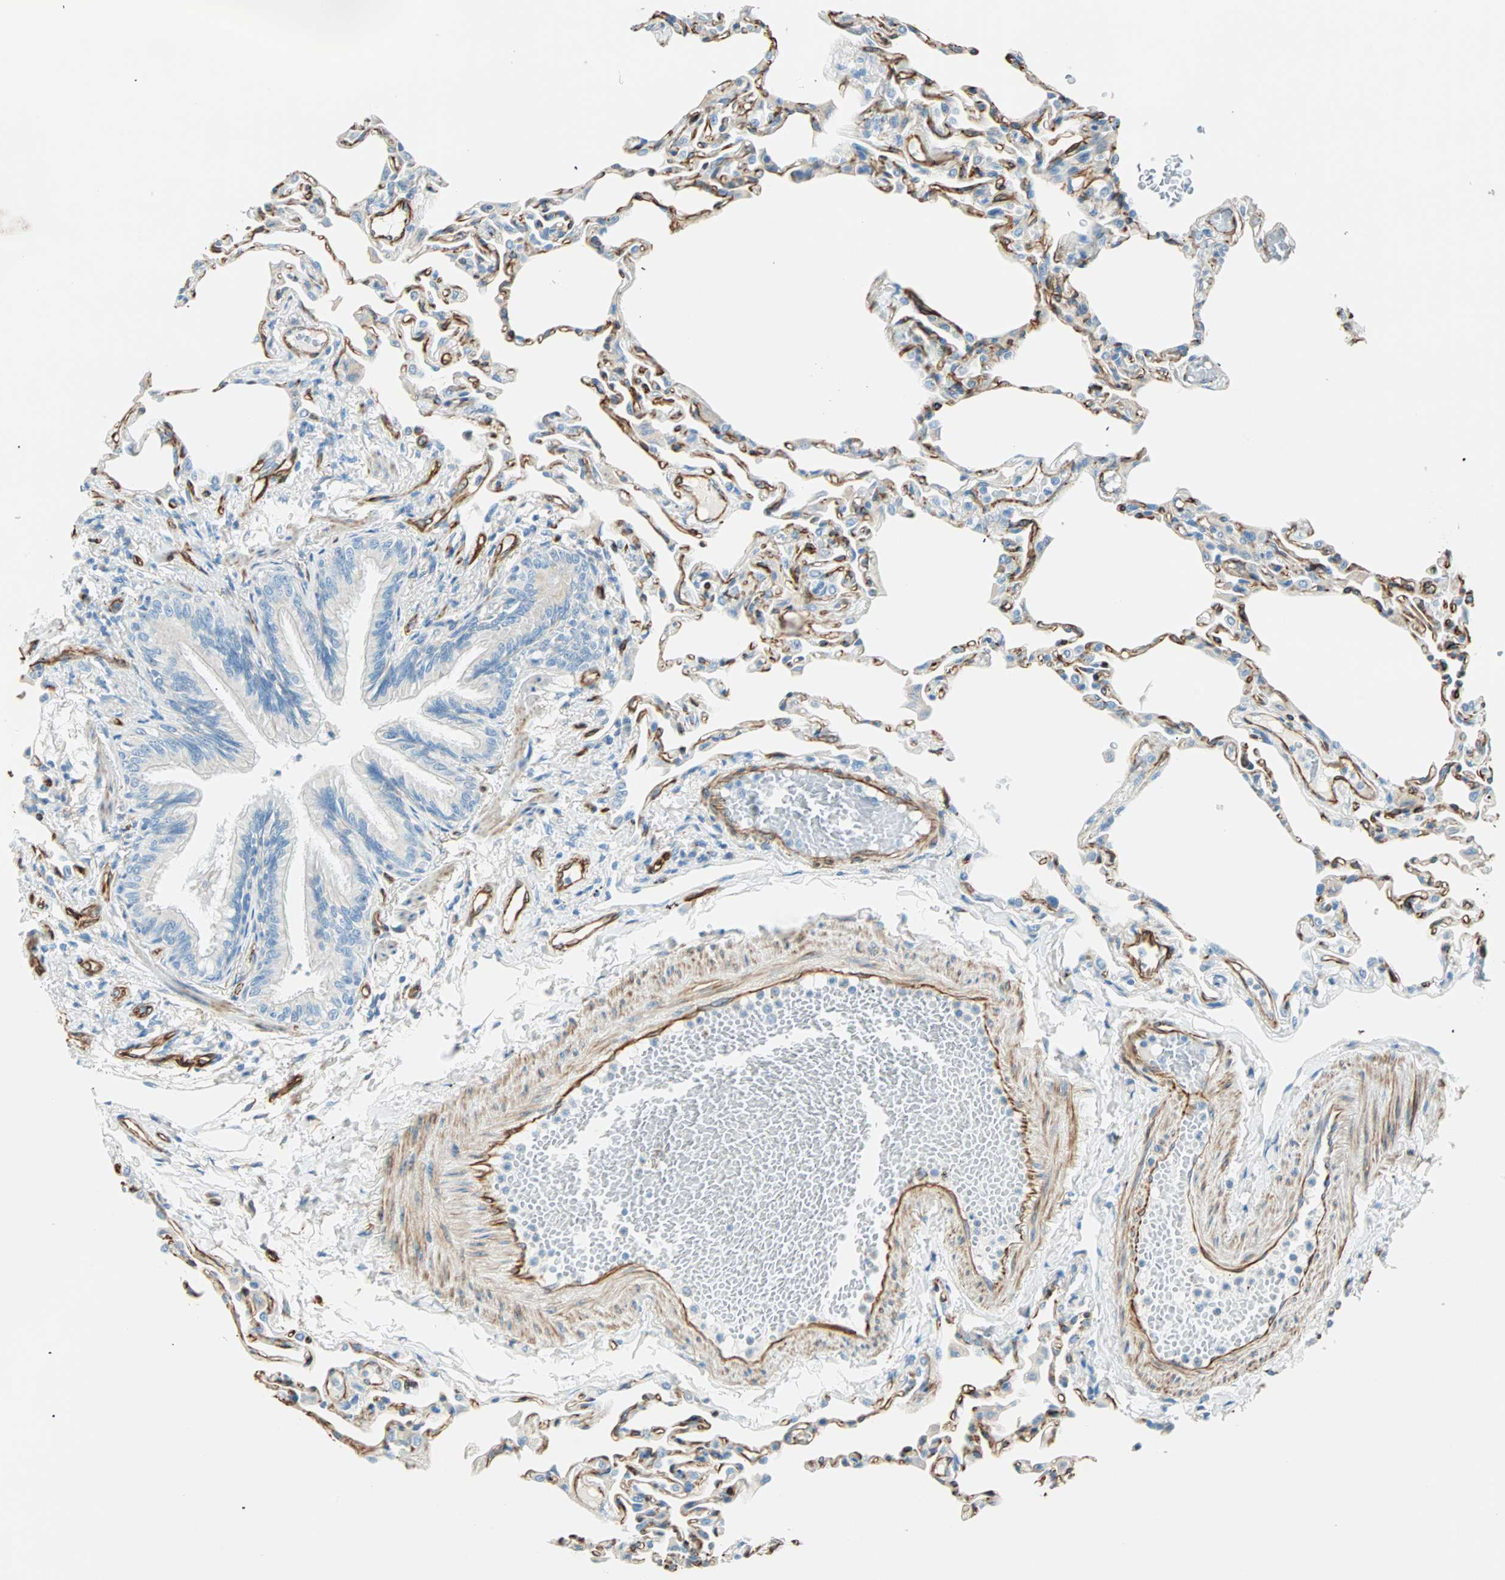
{"staining": {"intensity": "weak", "quantity": "<25%", "location": "cytoplasmic/membranous"}, "tissue": "lung", "cell_type": "Alveolar cells", "image_type": "normal", "snomed": [{"axis": "morphology", "description": "Normal tissue, NOS"}, {"axis": "topography", "description": "Lung"}], "caption": "Alveolar cells show no significant protein staining in benign lung. (DAB immunohistochemistry (IHC) visualized using brightfield microscopy, high magnification).", "gene": "NES", "patient": {"sex": "female", "age": 49}}